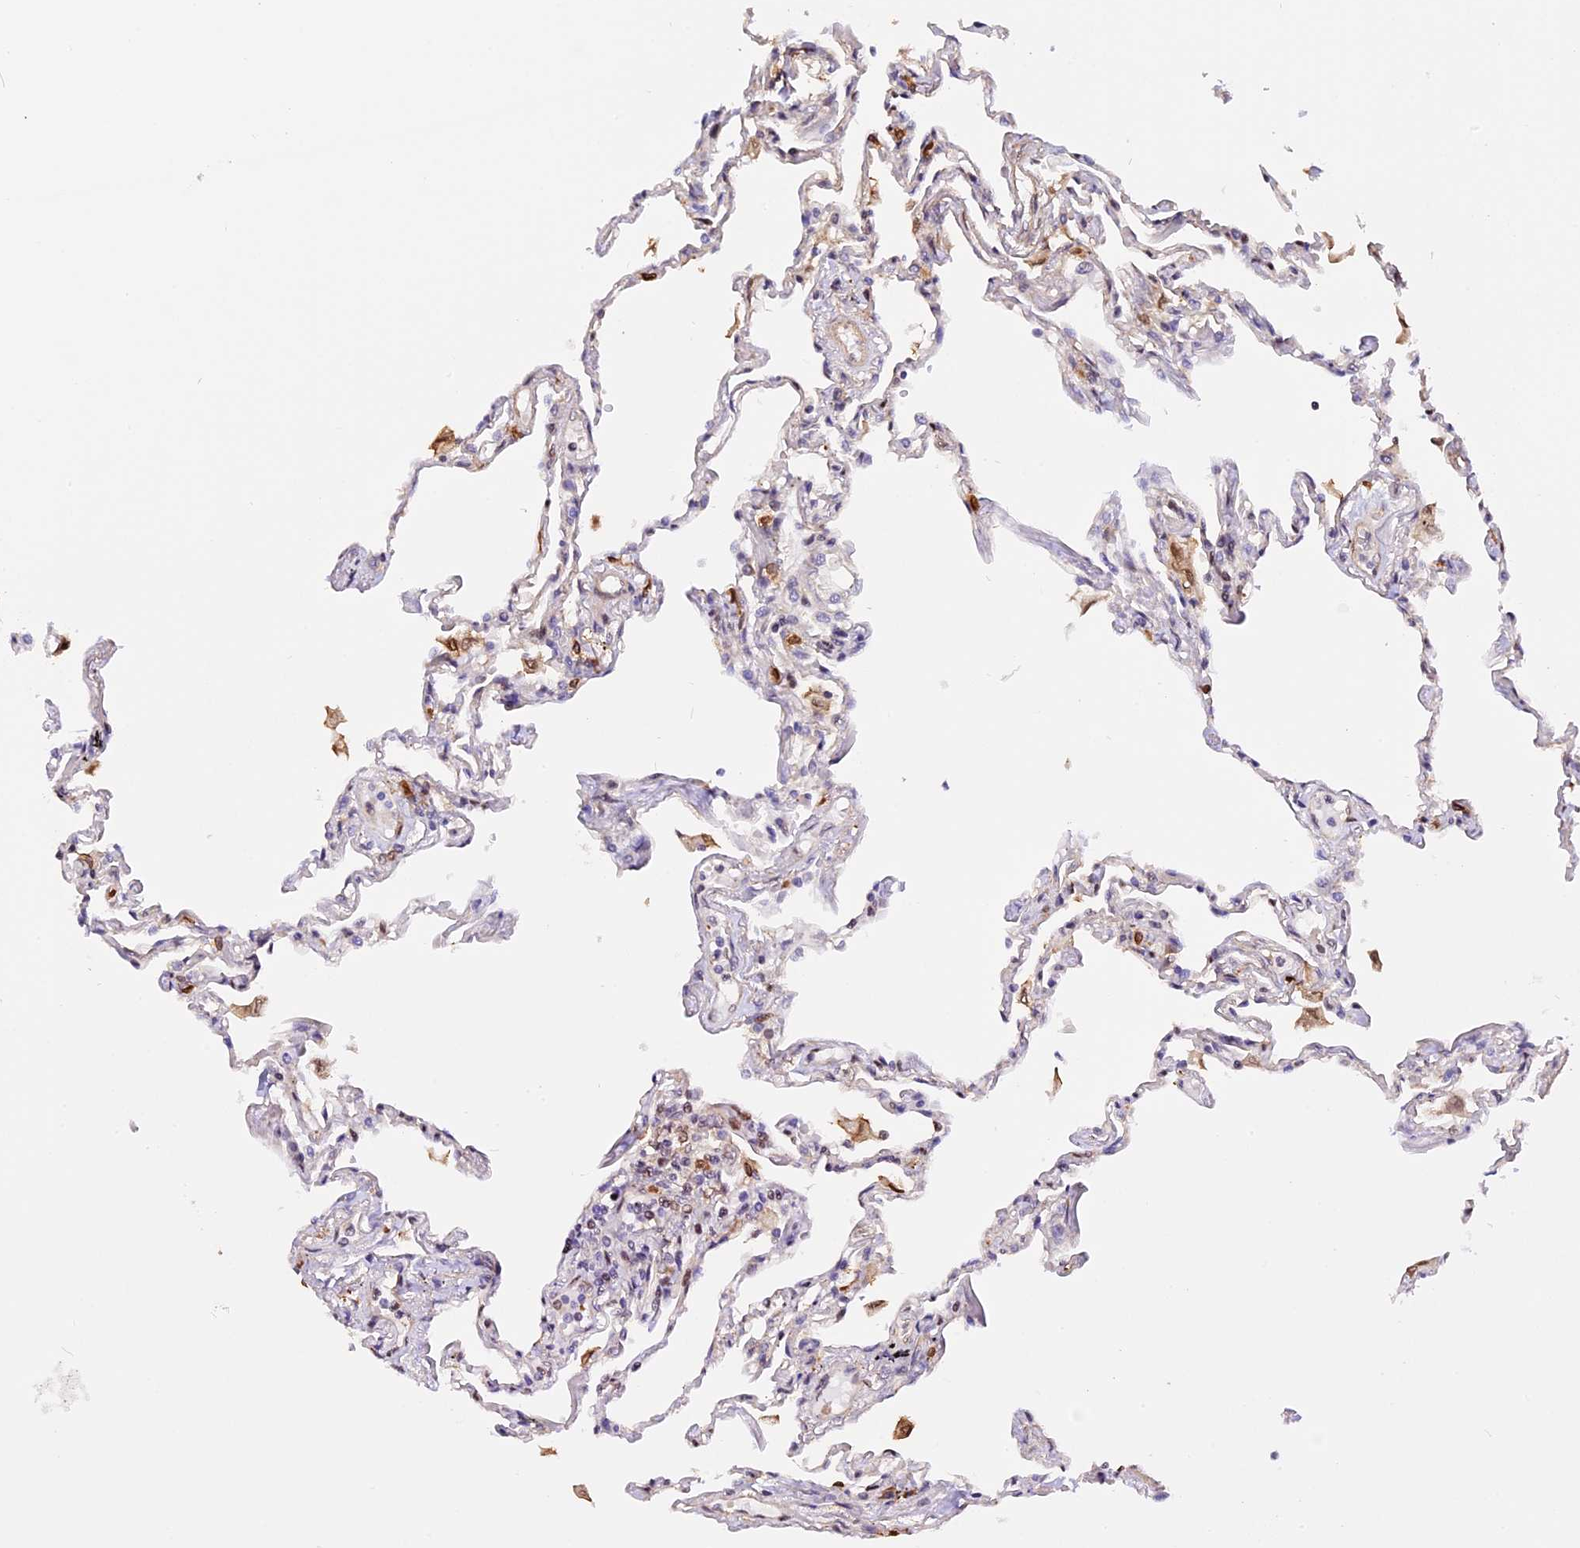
{"staining": {"intensity": "negative", "quantity": "none", "location": "none"}, "tissue": "lung", "cell_type": "Alveolar cells", "image_type": "normal", "snomed": [{"axis": "morphology", "description": "Normal tissue, NOS"}, {"axis": "topography", "description": "Lung"}], "caption": "Immunohistochemistry image of unremarkable lung stained for a protein (brown), which demonstrates no staining in alveolar cells.", "gene": "HERPUD1", "patient": {"sex": "female", "age": 67}}